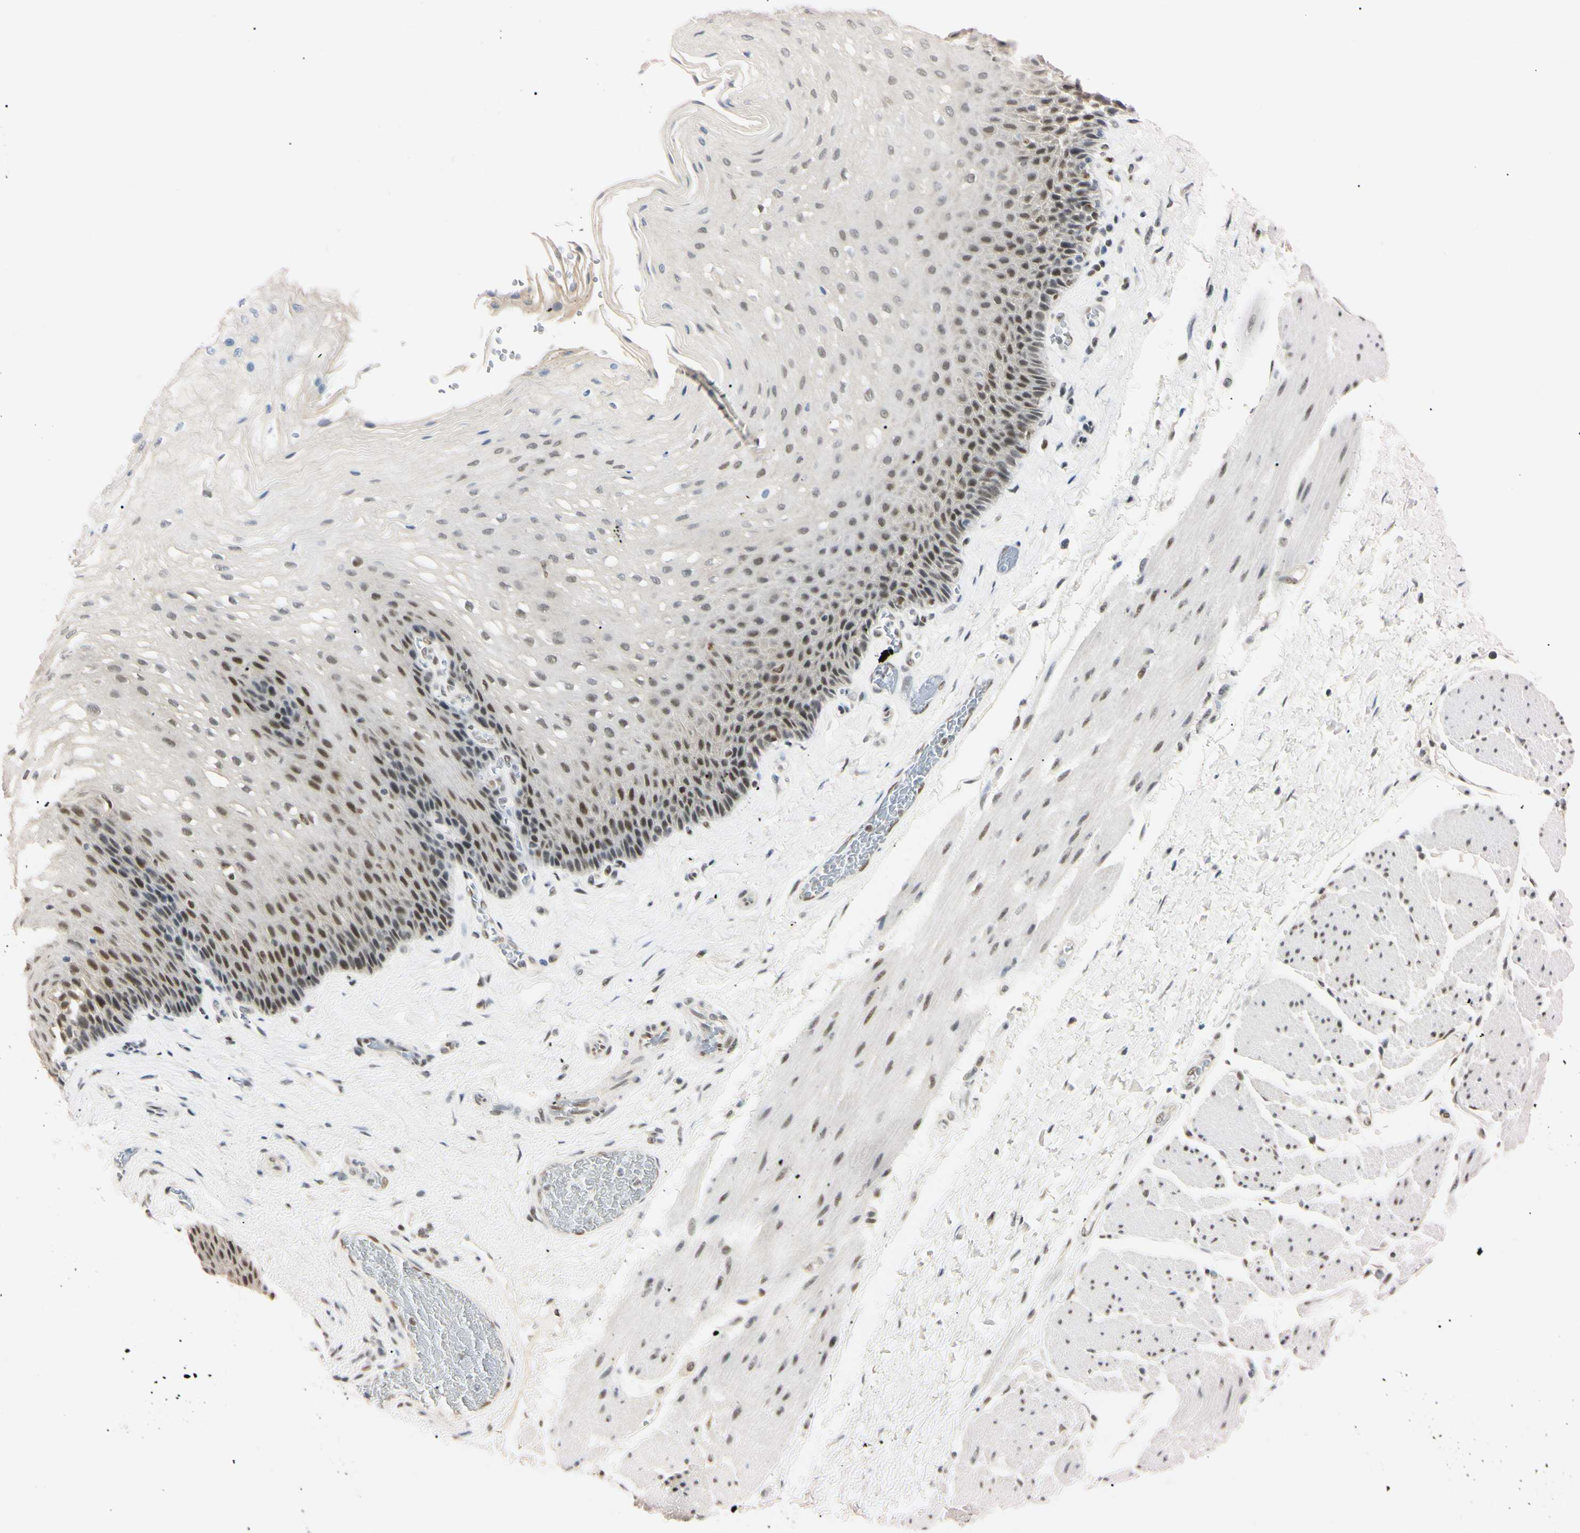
{"staining": {"intensity": "moderate", "quantity": "25%-75%", "location": "nuclear"}, "tissue": "esophagus", "cell_type": "Squamous epithelial cells", "image_type": "normal", "snomed": [{"axis": "morphology", "description": "Normal tissue, NOS"}, {"axis": "topography", "description": "Esophagus"}], "caption": "The image shows immunohistochemical staining of benign esophagus. There is moderate nuclear positivity is appreciated in approximately 25%-75% of squamous epithelial cells. (DAB (3,3'-diaminobenzidine) IHC with brightfield microscopy, high magnification).", "gene": "ZNF134", "patient": {"sex": "female", "age": 72}}